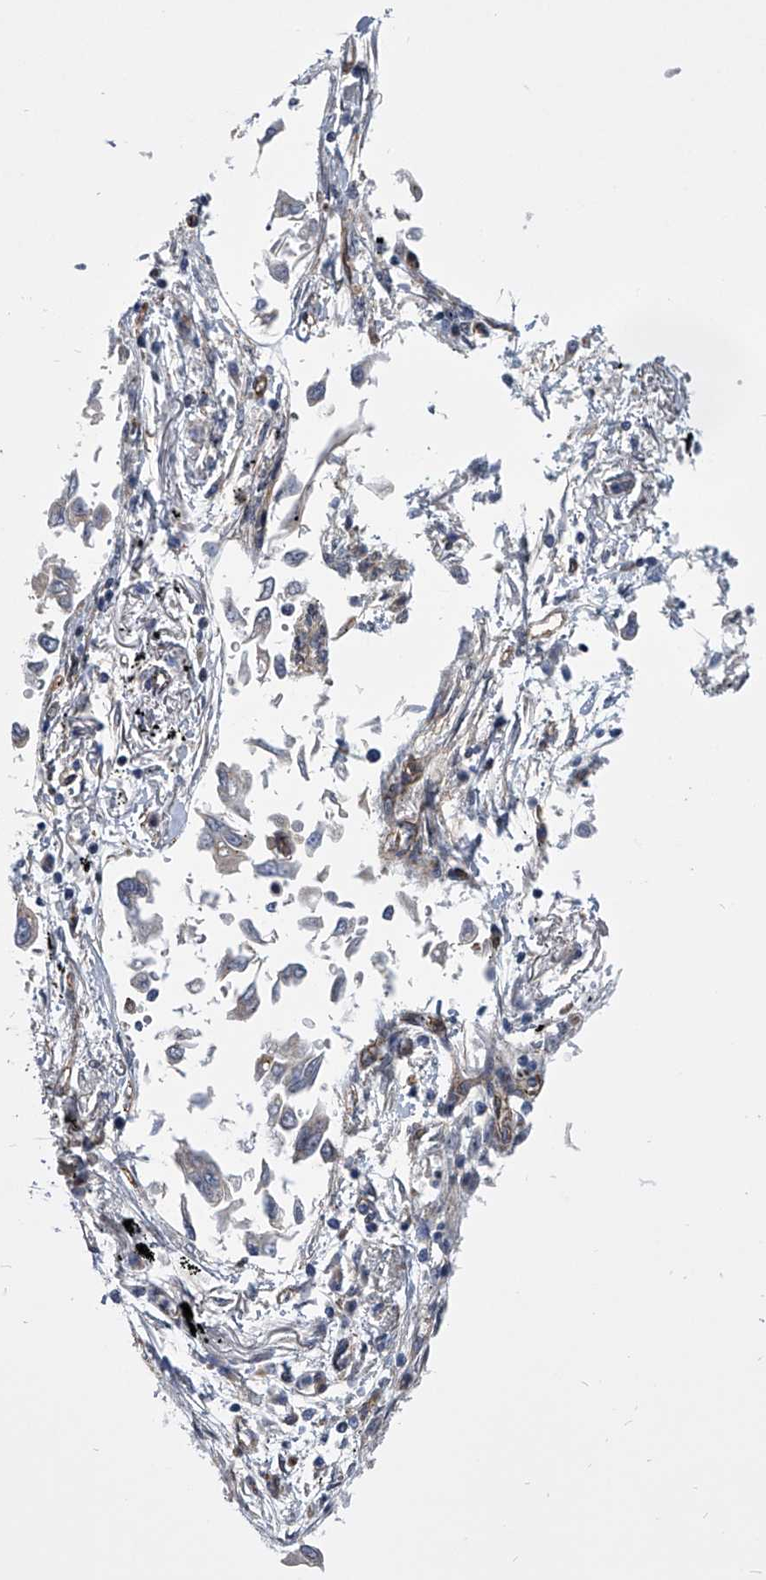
{"staining": {"intensity": "negative", "quantity": "none", "location": "none"}, "tissue": "lung cancer", "cell_type": "Tumor cells", "image_type": "cancer", "snomed": [{"axis": "morphology", "description": "Adenocarcinoma, NOS"}, {"axis": "topography", "description": "Lung"}], "caption": "Immunohistochemistry histopathology image of human lung adenocarcinoma stained for a protein (brown), which reveals no staining in tumor cells.", "gene": "ZNF76", "patient": {"sex": "female", "age": 67}}